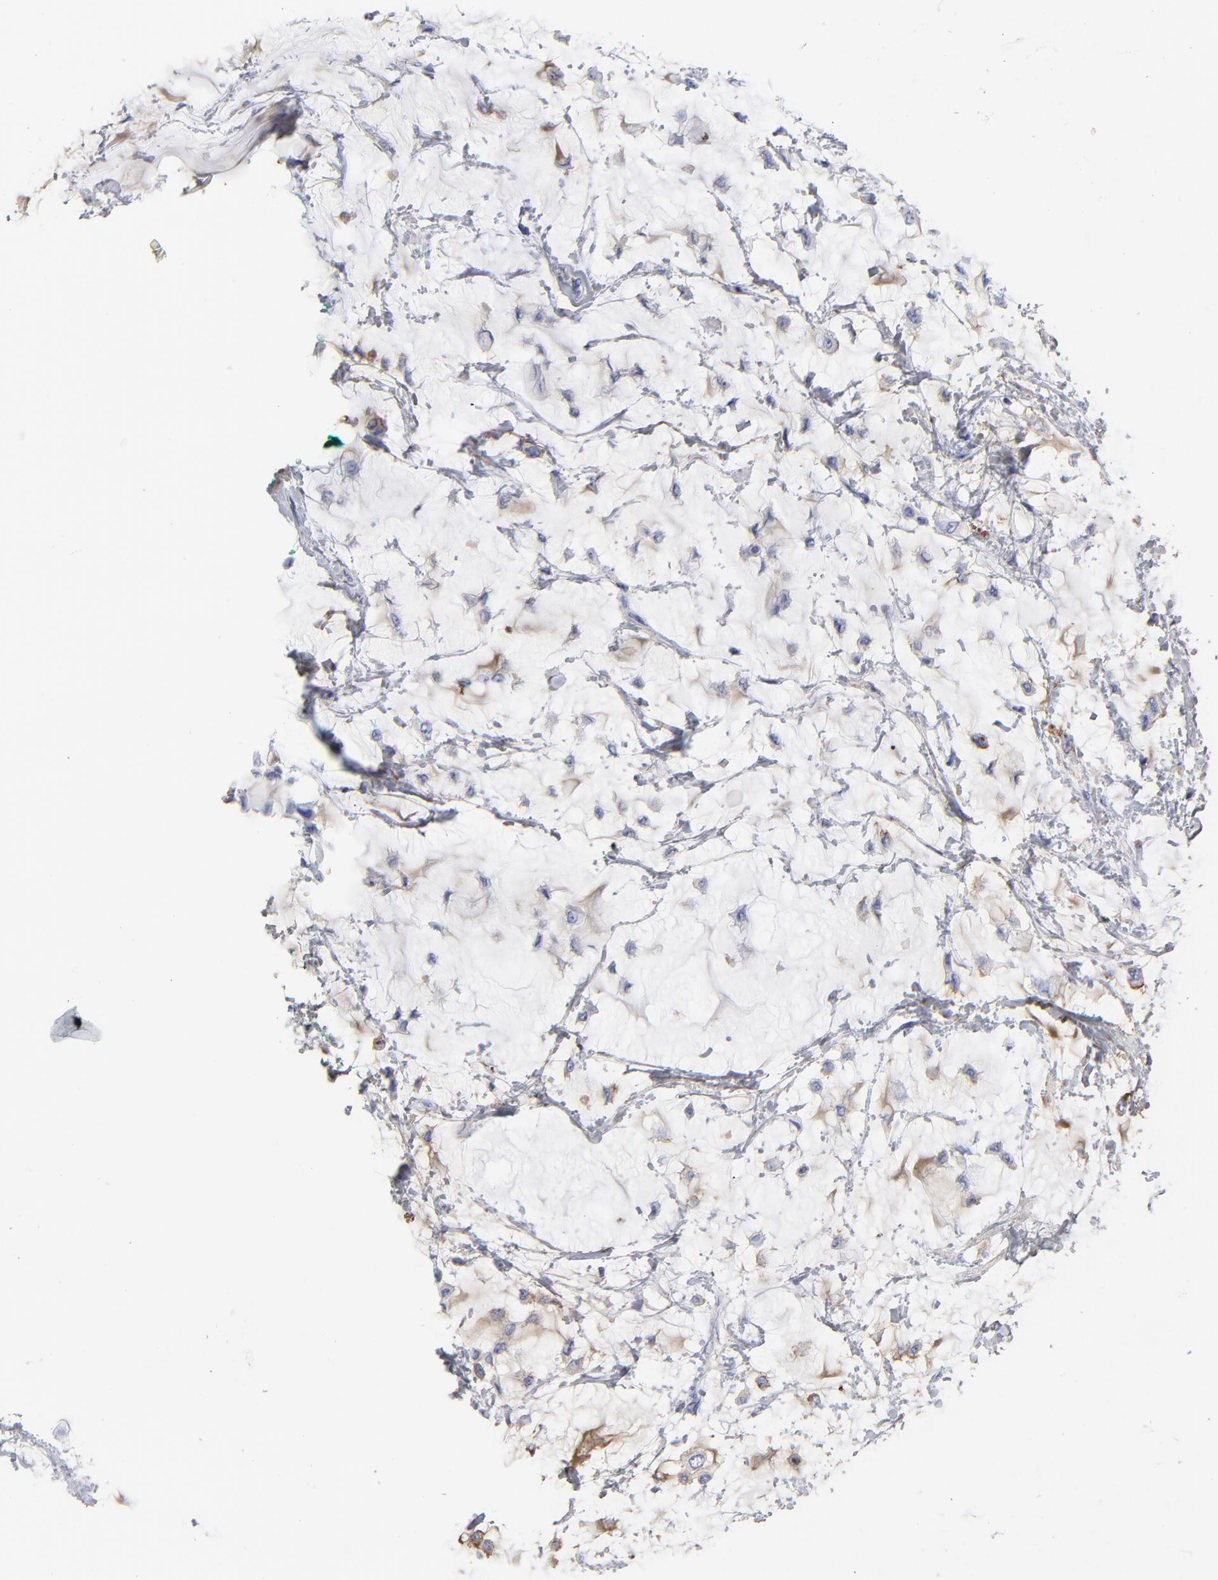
{"staining": {"intensity": "moderate", "quantity": "<25%", "location": "cytoplasmic/membranous"}, "tissue": "breast cancer", "cell_type": "Tumor cells", "image_type": "cancer", "snomed": [{"axis": "morphology", "description": "Lobular carcinoma"}, {"axis": "topography", "description": "Breast"}], "caption": "IHC photomicrograph of human breast lobular carcinoma stained for a protein (brown), which exhibits low levels of moderate cytoplasmic/membranous expression in approximately <25% of tumor cells.", "gene": "DCN", "patient": {"sex": "female", "age": 85}}